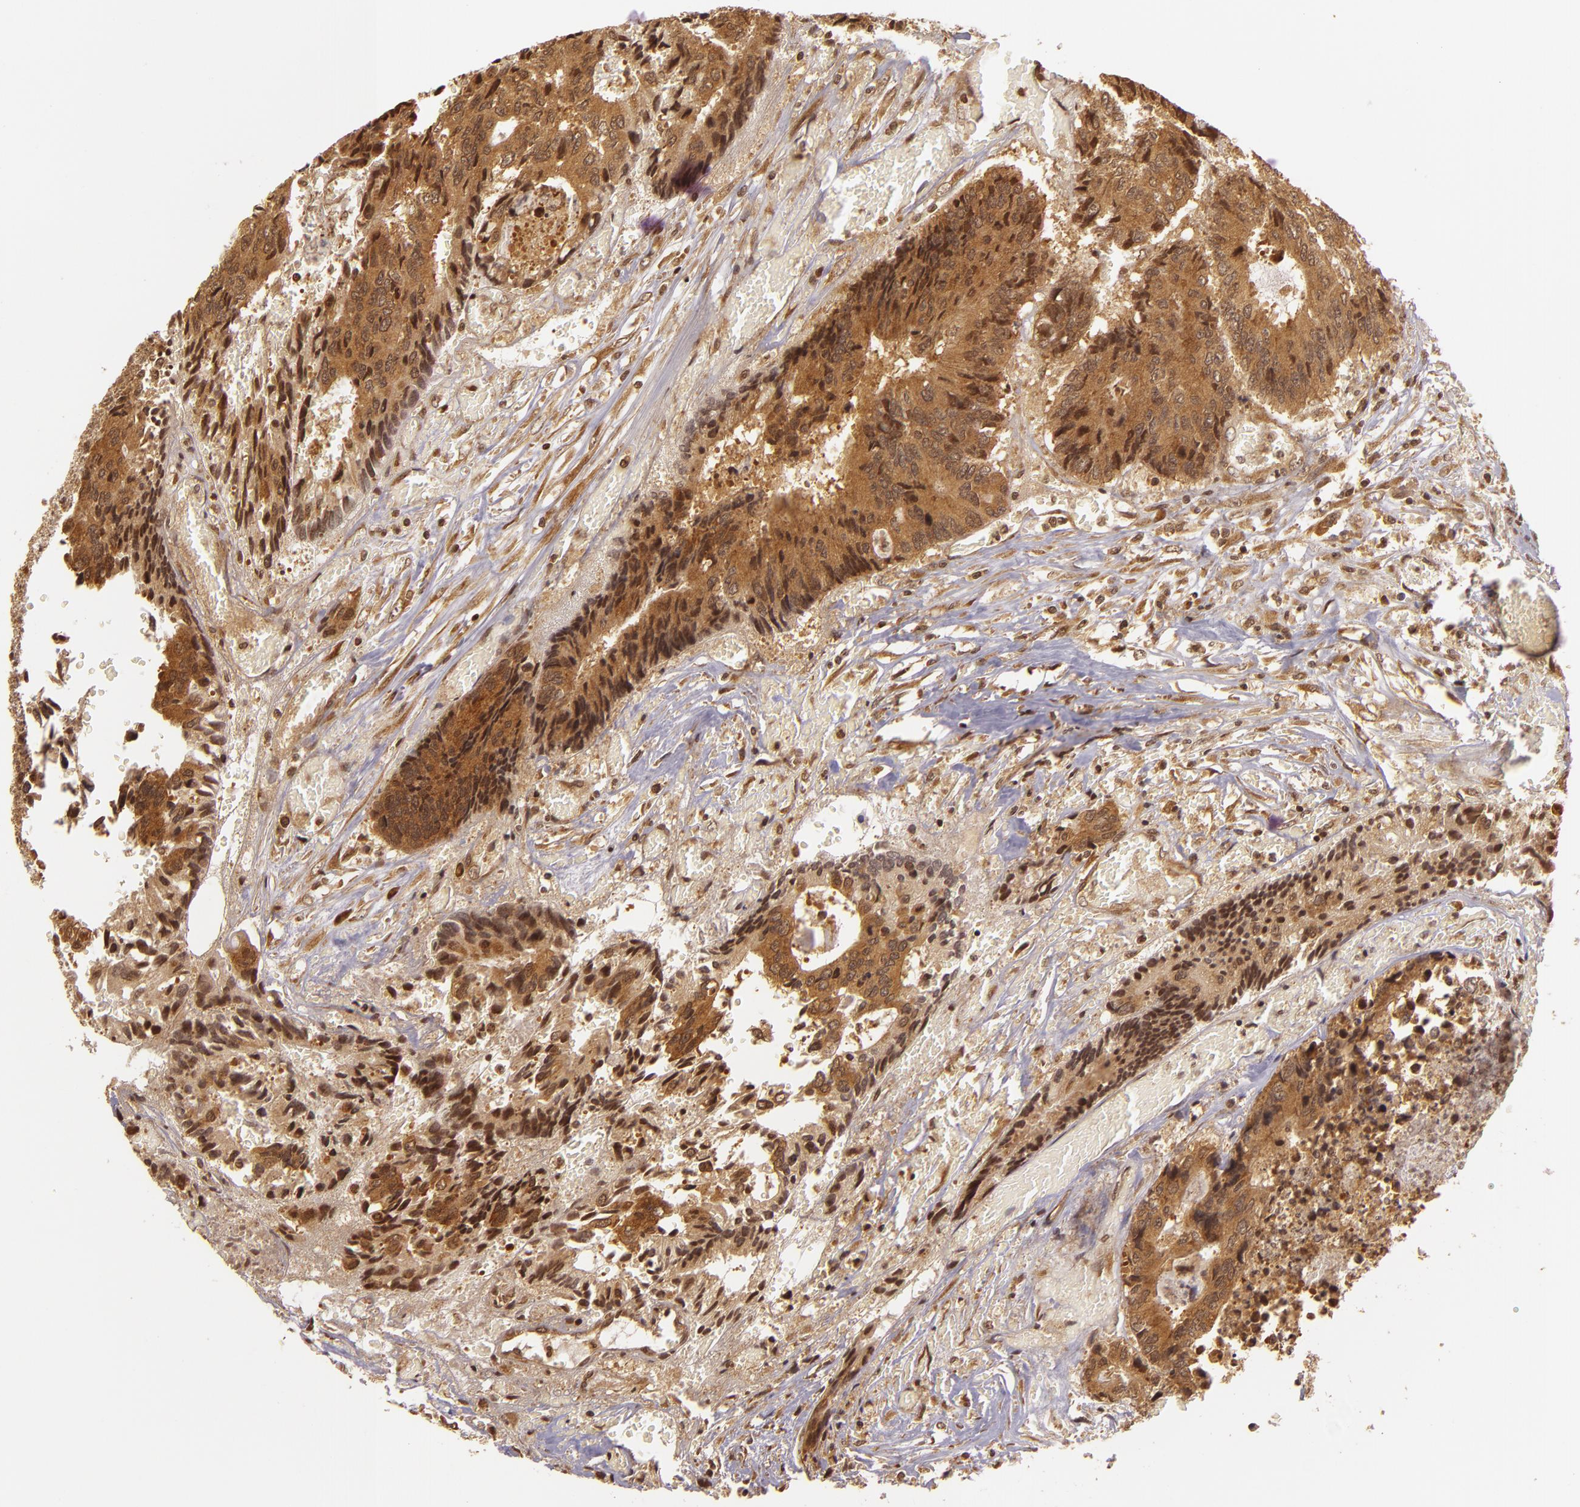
{"staining": {"intensity": "strong", "quantity": ">75%", "location": "cytoplasmic/membranous,nuclear"}, "tissue": "colorectal cancer", "cell_type": "Tumor cells", "image_type": "cancer", "snomed": [{"axis": "morphology", "description": "Adenocarcinoma, NOS"}, {"axis": "topography", "description": "Rectum"}], "caption": "IHC image of neoplastic tissue: colorectal adenocarcinoma stained using immunohistochemistry (IHC) exhibits high levels of strong protein expression localized specifically in the cytoplasmic/membranous and nuclear of tumor cells, appearing as a cytoplasmic/membranous and nuclear brown color.", "gene": "TXNRD2", "patient": {"sex": "male", "age": 55}}